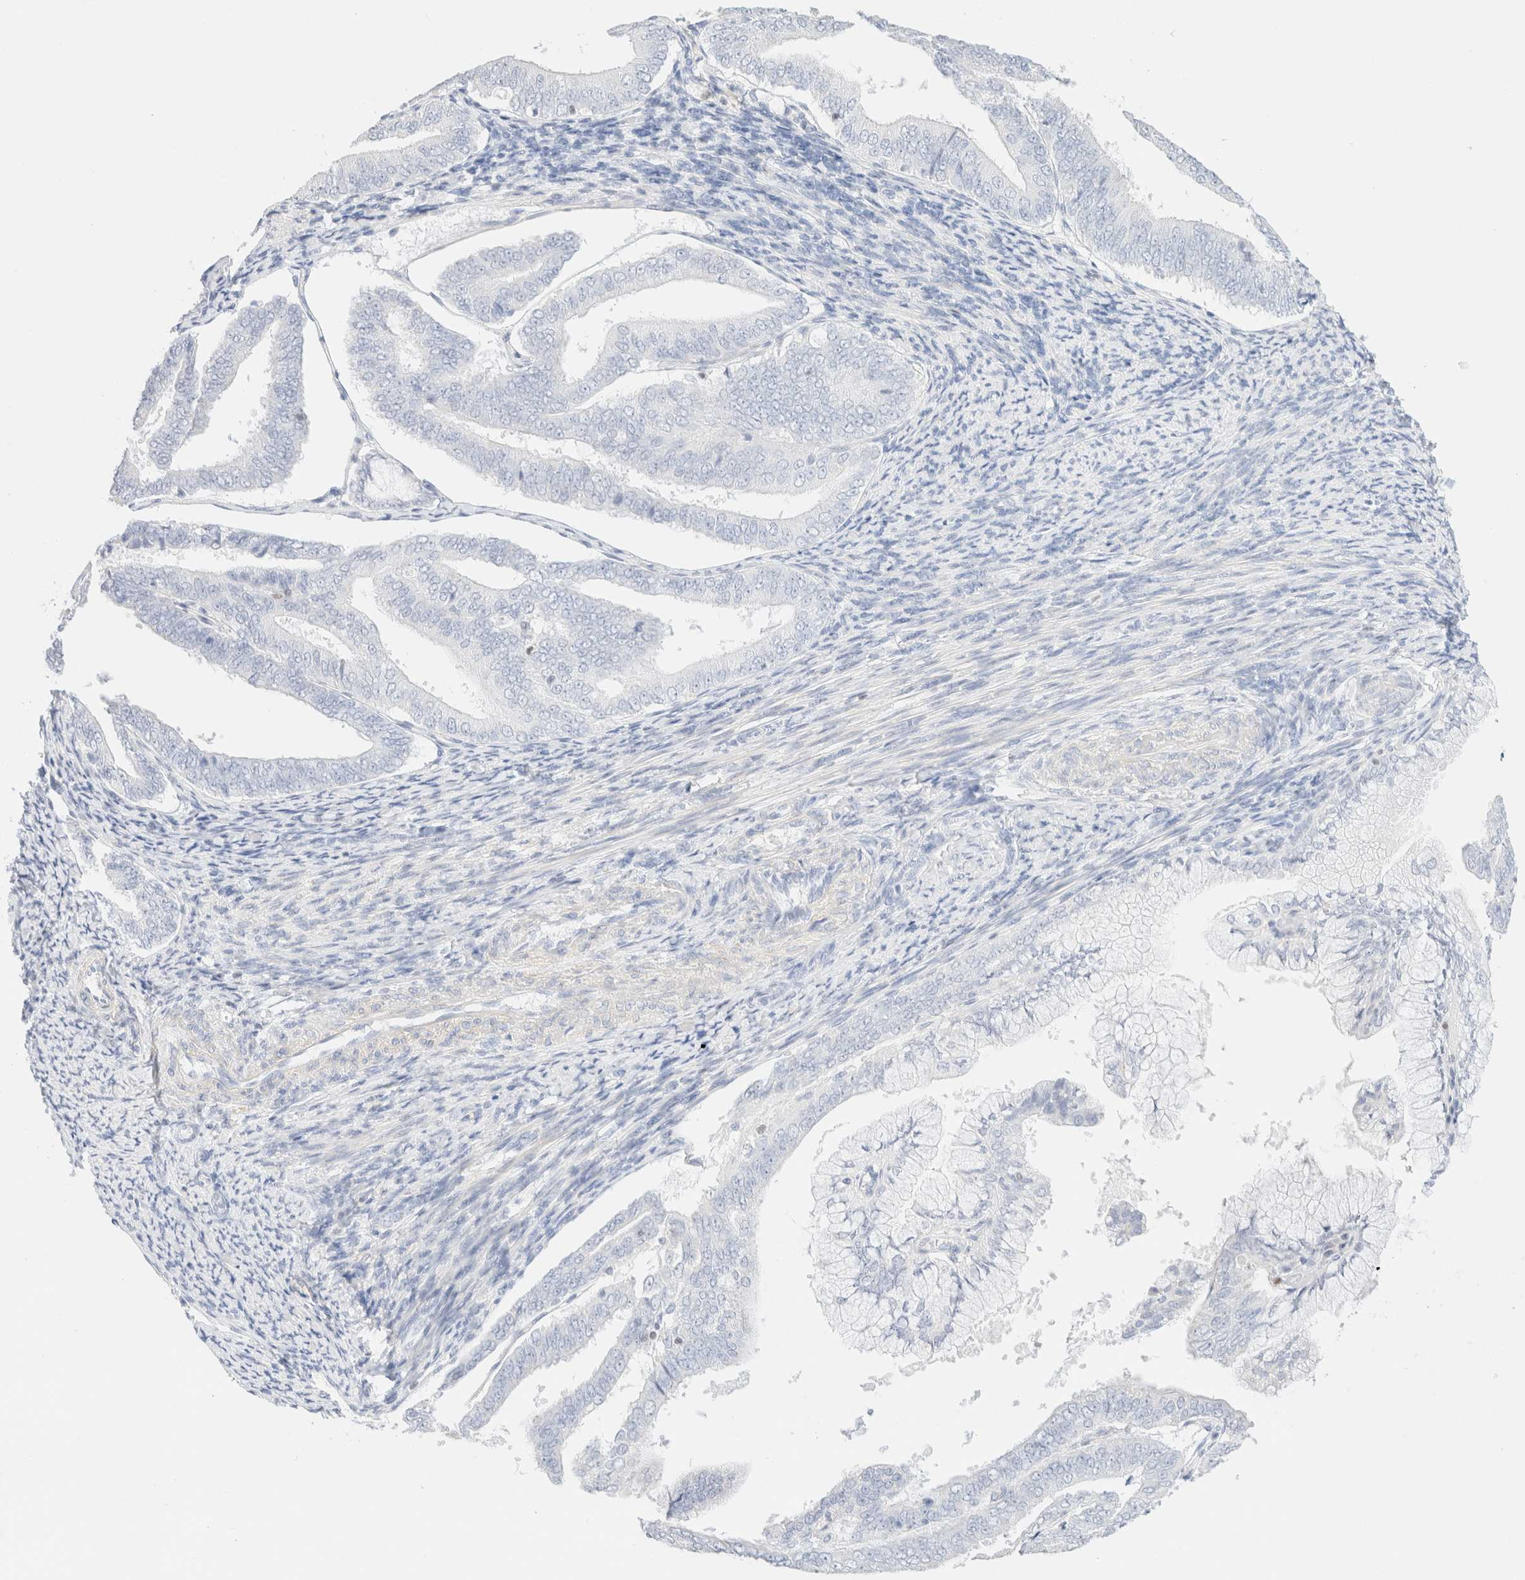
{"staining": {"intensity": "negative", "quantity": "none", "location": "none"}, "tissue": "endometrial cancer", "cell_type": "Tumor cells", "image_type": "cancer", "snomed": [{"axis": "morphology", "description": "Adenocarcinoma, NOS"}, {"axis": "topography", "description": "Endometrium"}], "caption": "Immunohistochemistry (IHC) micrograph of human adenocarcinoma (endometrial) stained for a protein (brown), which reveals no positivity in tumor cells.", "gene": "IKZF3", "patient": {"sex": "female", "age": 63}}